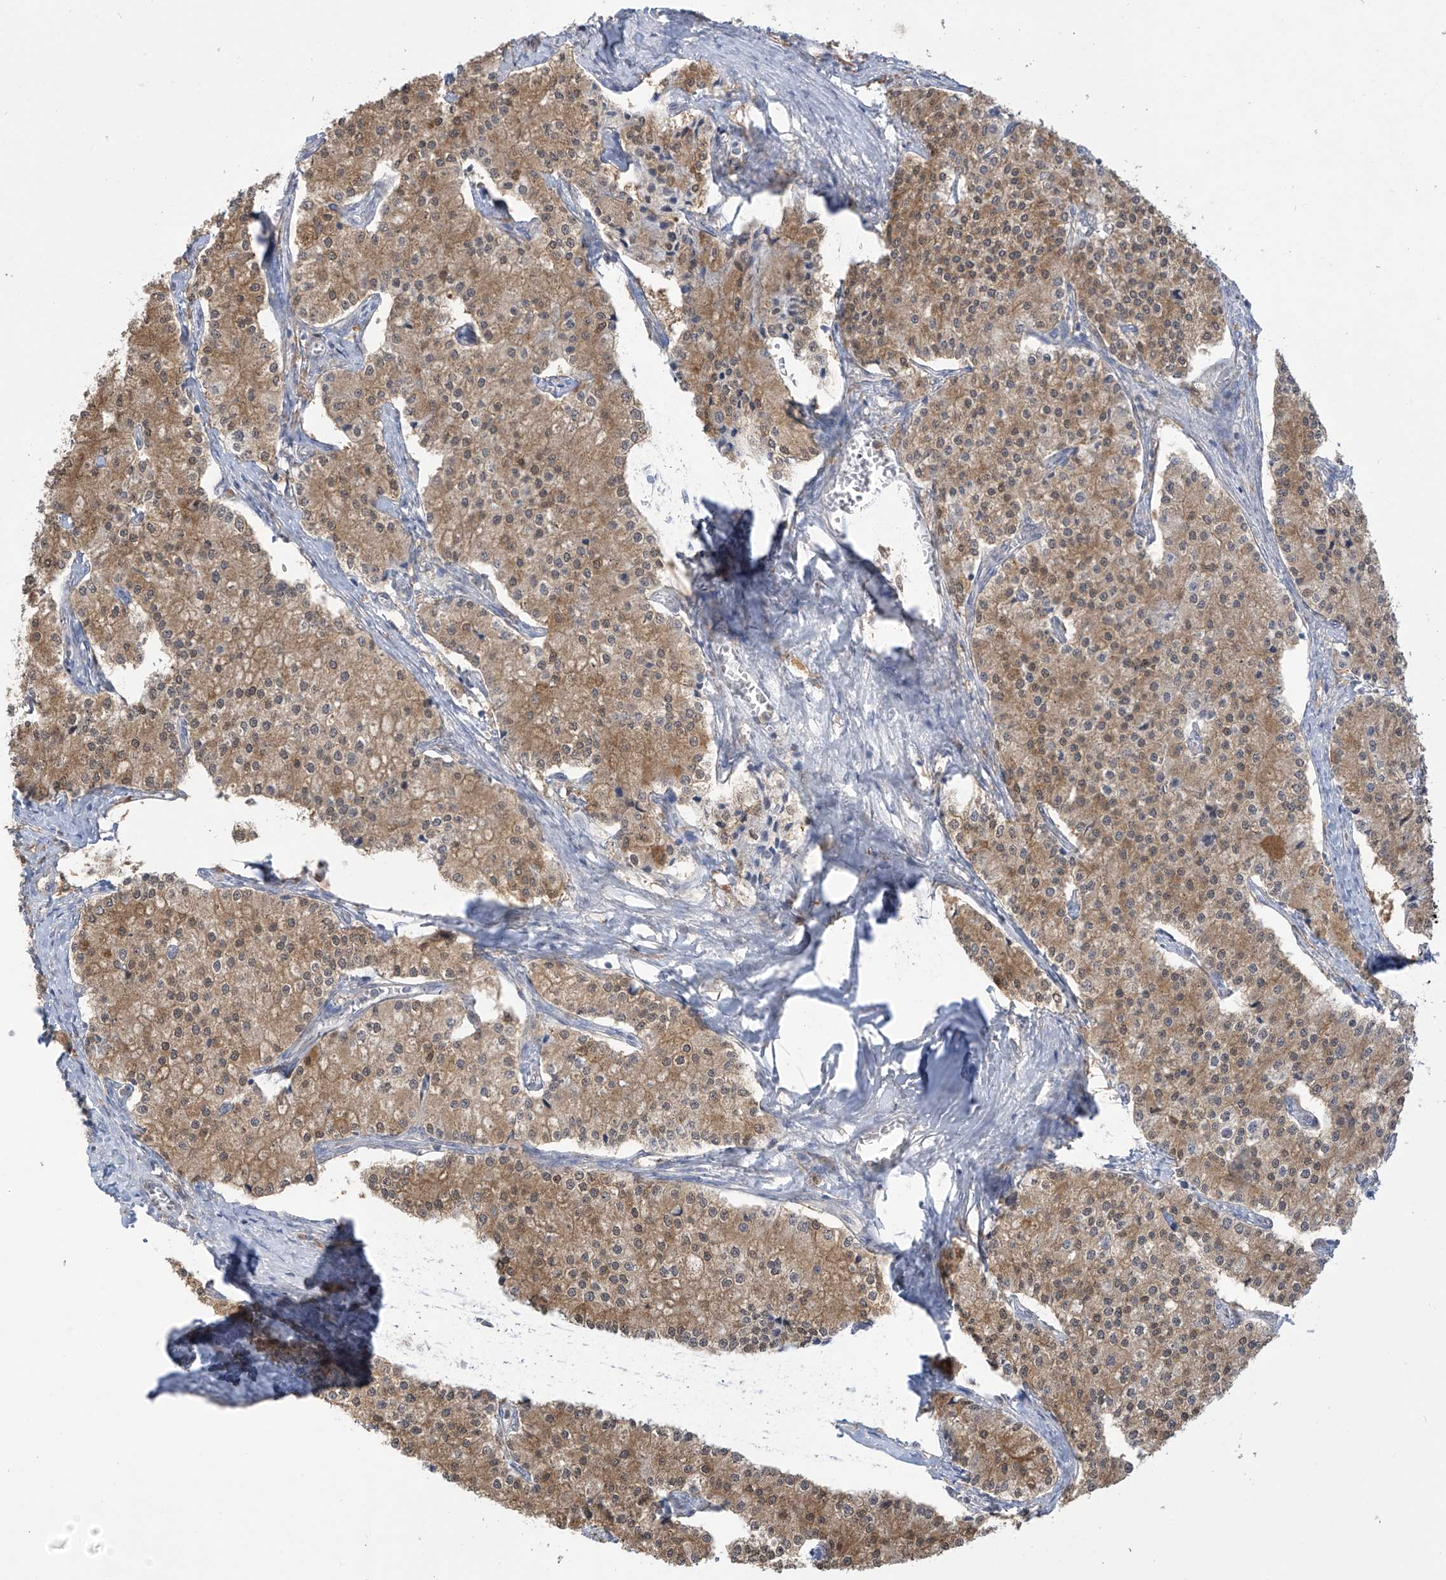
{"staining": {"intensity": "moderate", "quantity": ">75%", "location": "cytoplasmic/membranous,nuclear"}, "tissue": "carcinoid", "cell_type": "Tumor cells", "image_type": "cancer", "snomed": [{"axis": "morphology", "description": "Carcinoid, malignant, NOS"}, {"axis": "topography", "description": "Colon"}], "caption": "Malignant carcinoid tissue displays moderate cytoplasmic/membranous and nuclear positivity in approximately >75% of tumor cells, visualized by immunohistochemistry.", "gene": "IDH1", "patient": {"sex": "female", "age": 52}}